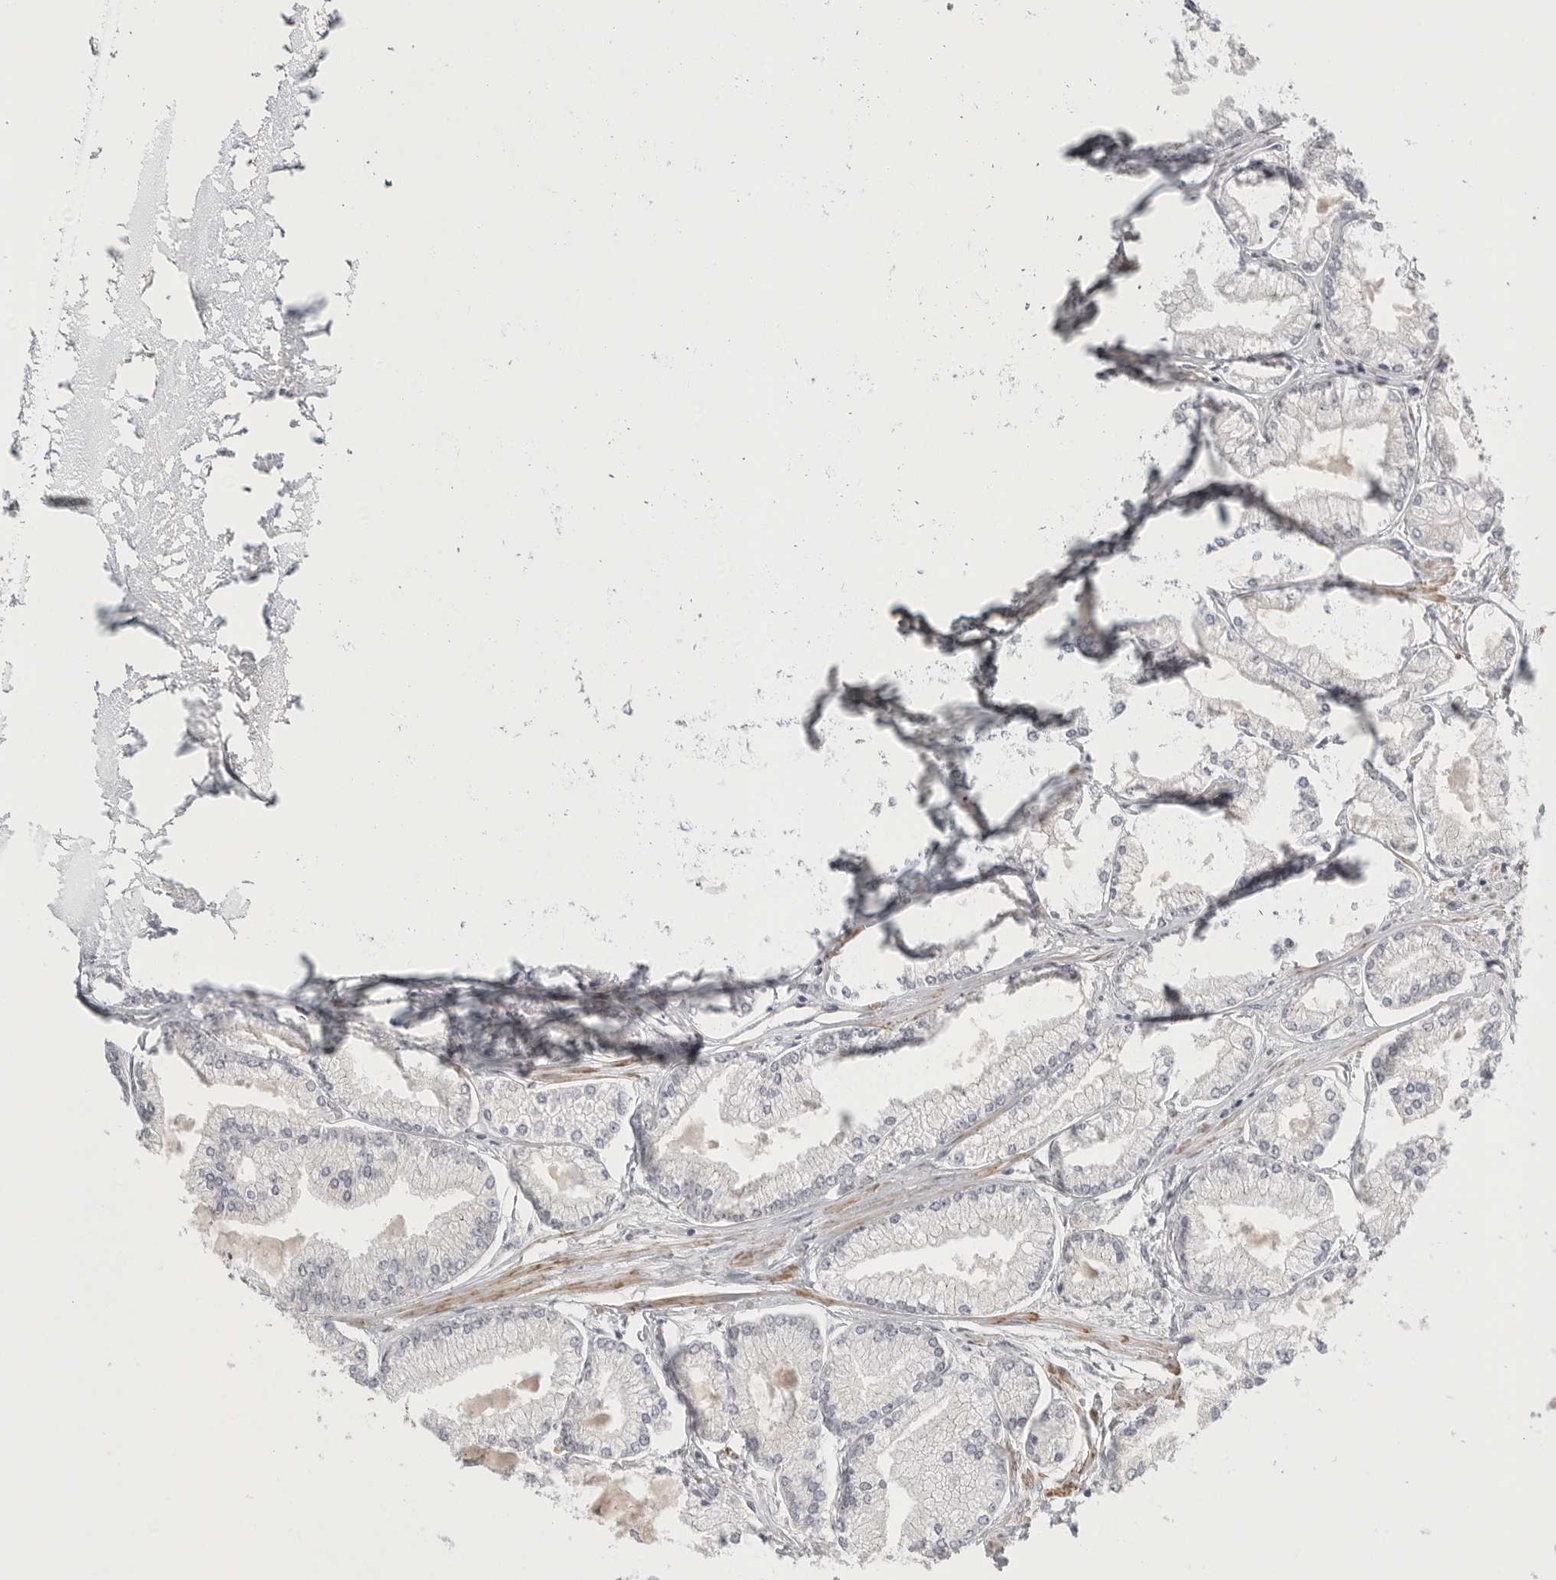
{"staining": {"intensity": "negative", "quantity": "none", "location": "none"}, "tissue": "prostate cancer", "cell_type": "Tumor cells", "image_type": "cancer", "snomed": [{"axis": "morphology", "description": "Adenocarcinoma, Low grade"}, {"axis": "topography", "description": "Prostate"}], "caption": "IHC photomicrograph of neoplastic tissue: human prostate cancer stained with DAB (3,3'-diaminobenzidine) exhibits no significant protein staining in tumor cells.", "gene": "STAB2", "patient": {"sex": "male", "age": 52}}